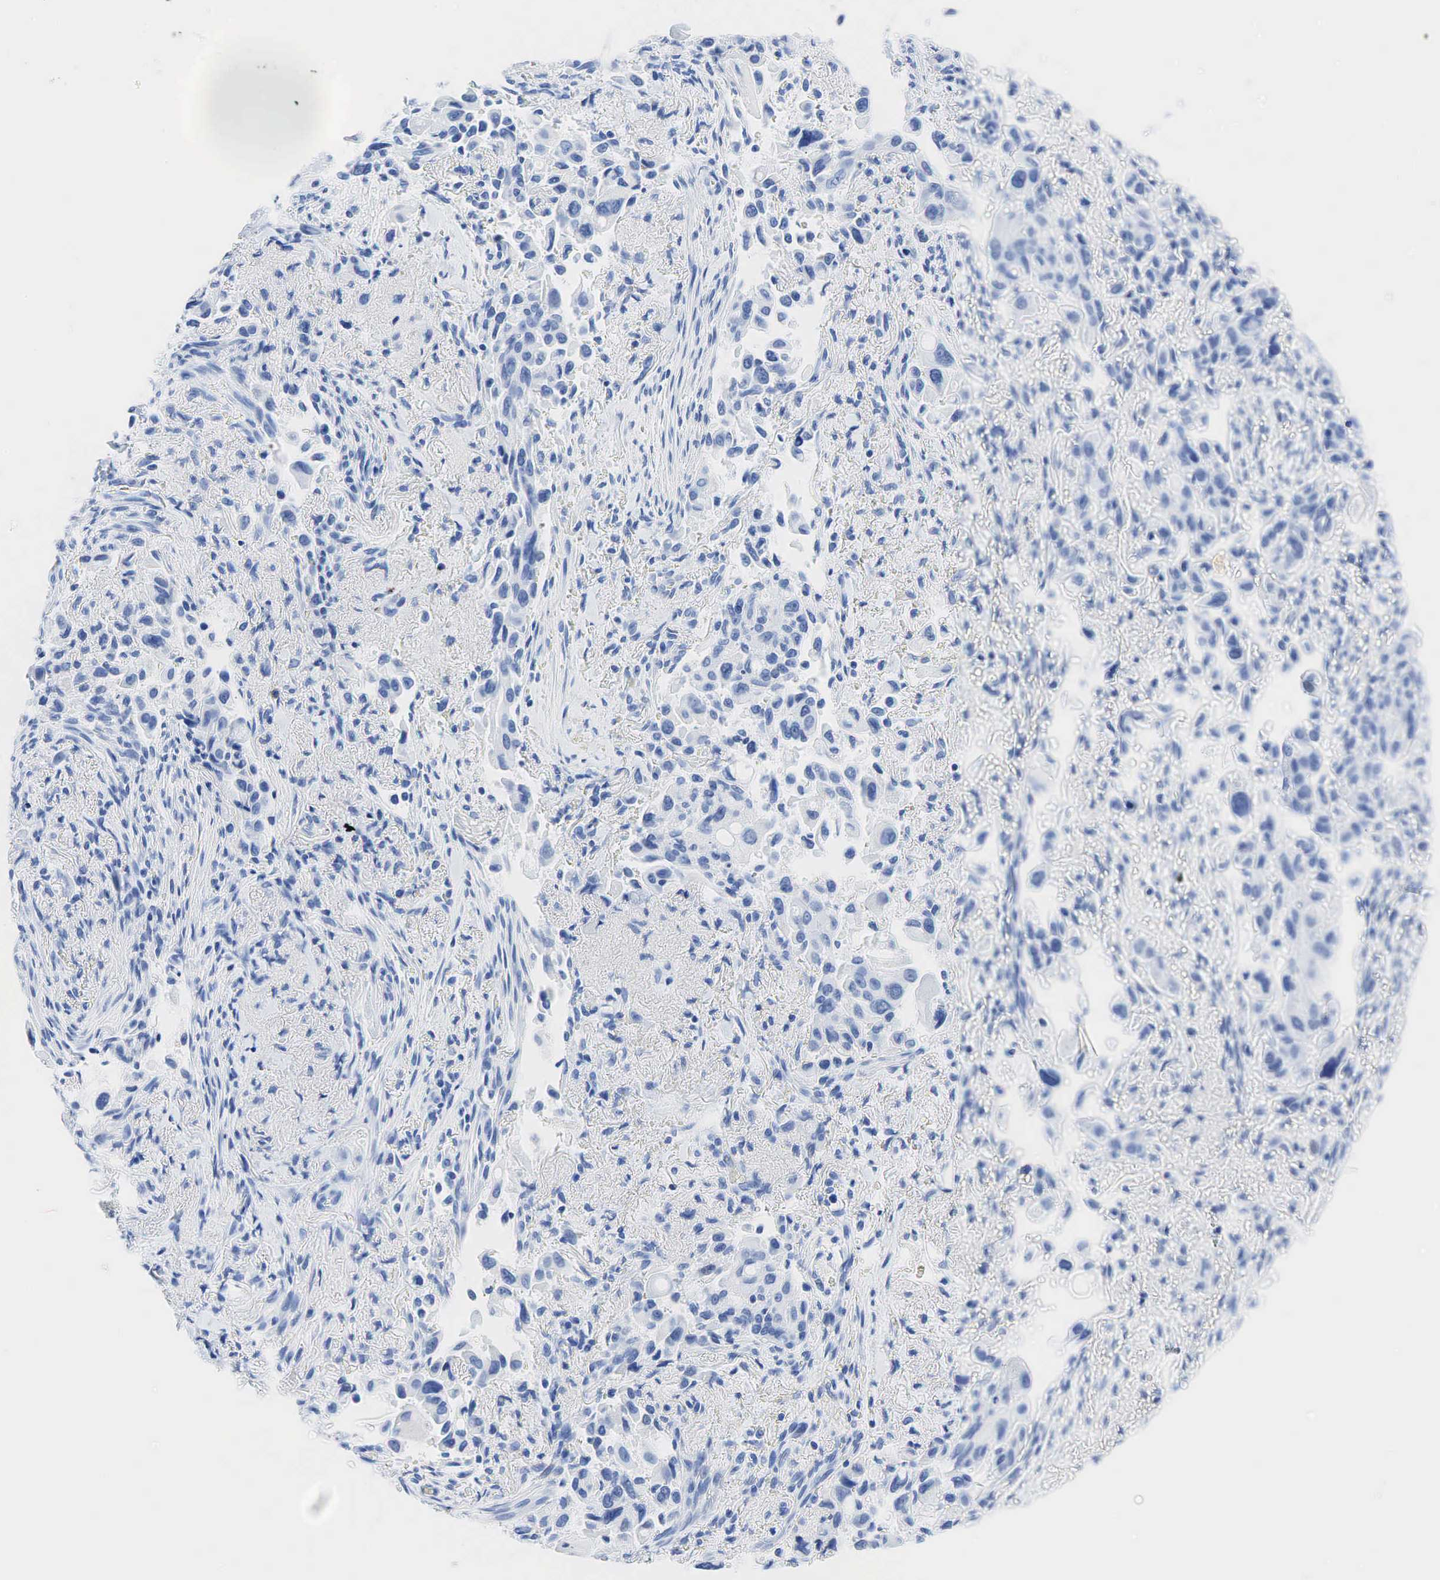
{"staining": {"intensity": "negative", "quantity": "none", "location": "none"}, "tissue": "lung cancer", "cell_type": "Tumor cells", "image_type": "cancer", "snomed": [{"axis": "morphology", "description": "Adenocarcinoma, NOS"}, {"axis": "topography", "description": "Lung"}], "caption": "The image exhibits no staining of tumor cells in adenocarcinoma (lung).", "gene": "INHA", "patient": {"sex": "male", "age": 68}}